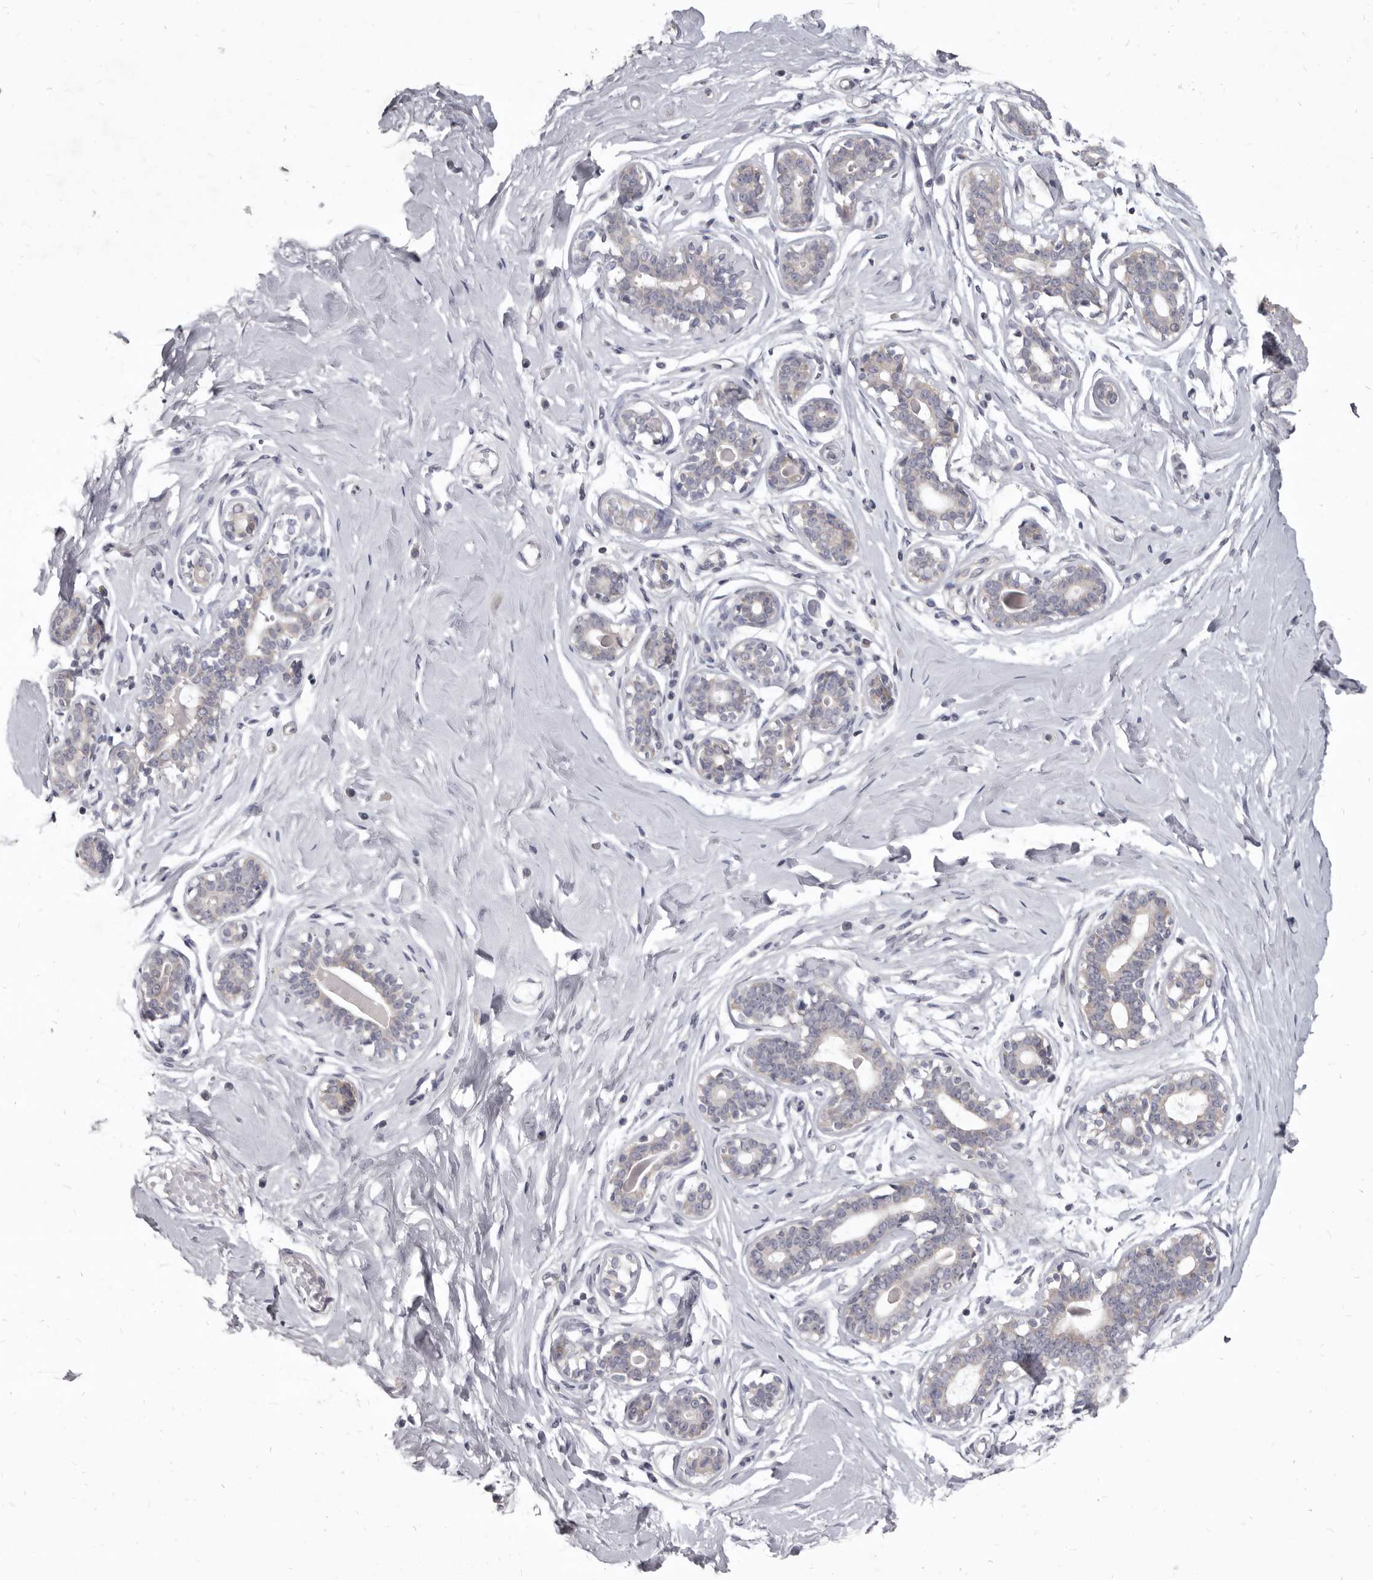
{"staining": {"intensity": "negative", "quantity": "none", "location": "none"}, "tissue": "breast", "cell_type": "Adipocytes", "image_type": "normal", "snomed": [{"axis": "morphology", "description": "Normal tissue, NOS"}, {"axis": "morphology", "description": "Adenoma, NOS"}, {"axis": "topography", "description": "Breast"}], "caption": "The immunohistochemistry (IHC) histopathology image has no significant positivity in adipocytes of breast.", "gene": "GSK3B", "patient": {"sex": "female", "age": 23}}